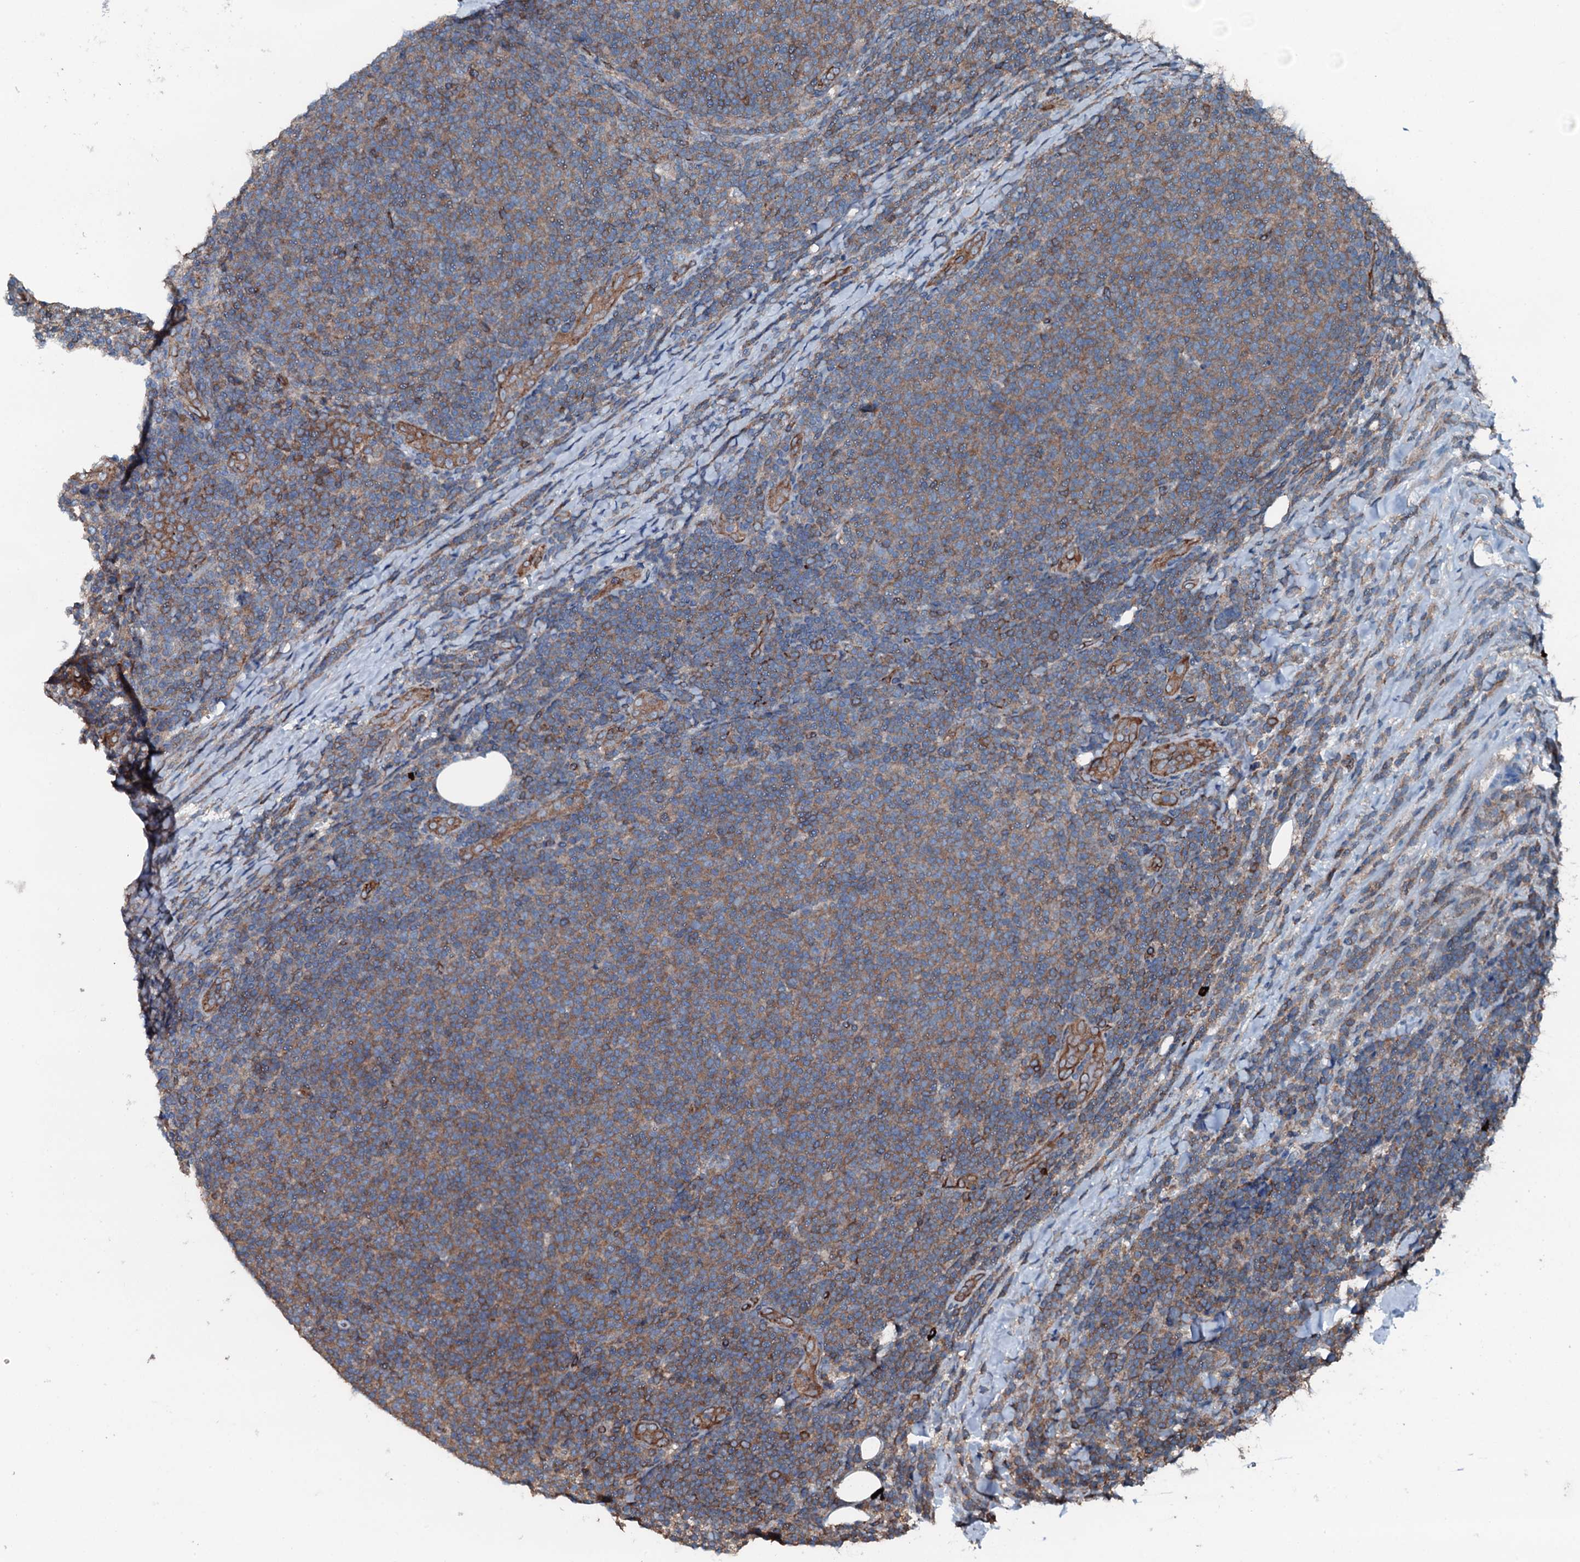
{"staining": {"intensity": "weak", "quantity": "25%-75%", "location": "cytoplasmic/membranous"}, "tissue": "lymphoma", "cell_type": "Tumor cells", "image_type": "cancer", "snomed": [{"axis": "morphology", "description": "Malignant lymphoma, non-Hodgkin's type, Low grade"}, {"axis": "topography", "description": "Lymph node"}], "caption": "Malignant lymphoma, non-Hodgkin's type (low-grade) stained for a protein (brown) shows weak cytoplasmic/membranous positive positivity in about 25%-75% of tumor cells.", "gene": "SLC25A38", "patient": {"sex": "male", "age": 66}}